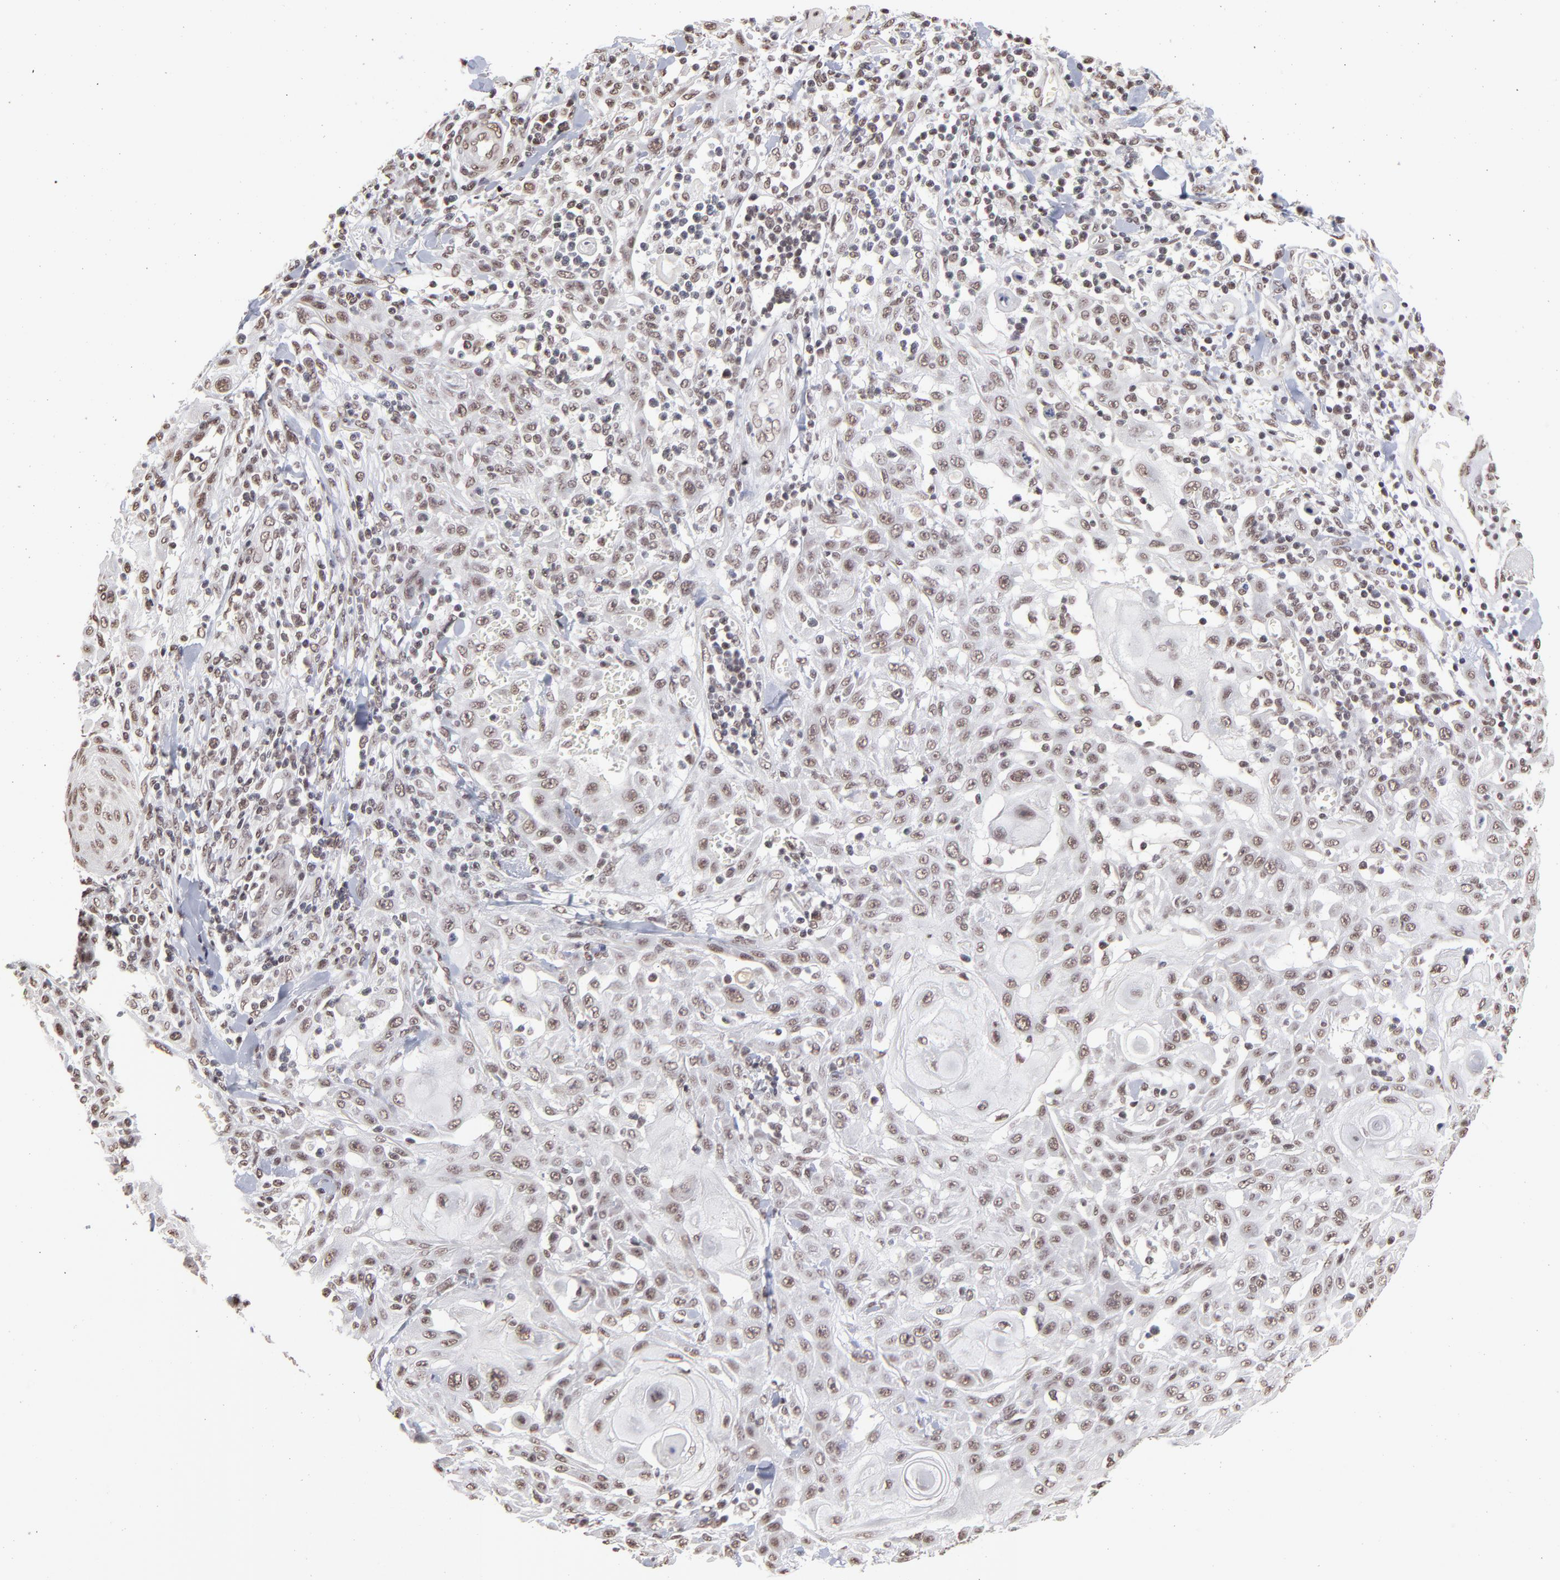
{"staining": {"intensity": "negative", "quantity": "none", "location": "none"}, "tissue": "skin cancer", "cell_type": "Tumor cells", "image_type": "cancer", "snomed": [{"axis": "morphology", "description": "Squamous cell carcinoma, NOS"}, {"axis": "topography", "description": "Skin"}], "caption": "Histopathology image shows no significant protein positivity in tumor cells of skin cancer (squamous cell carcinoma). (Immunohistochemistry (ihc), brightfield microscopy, high magnification).", "gene": "ZNF3", "patient": {"sex": "male", "age": 24}}